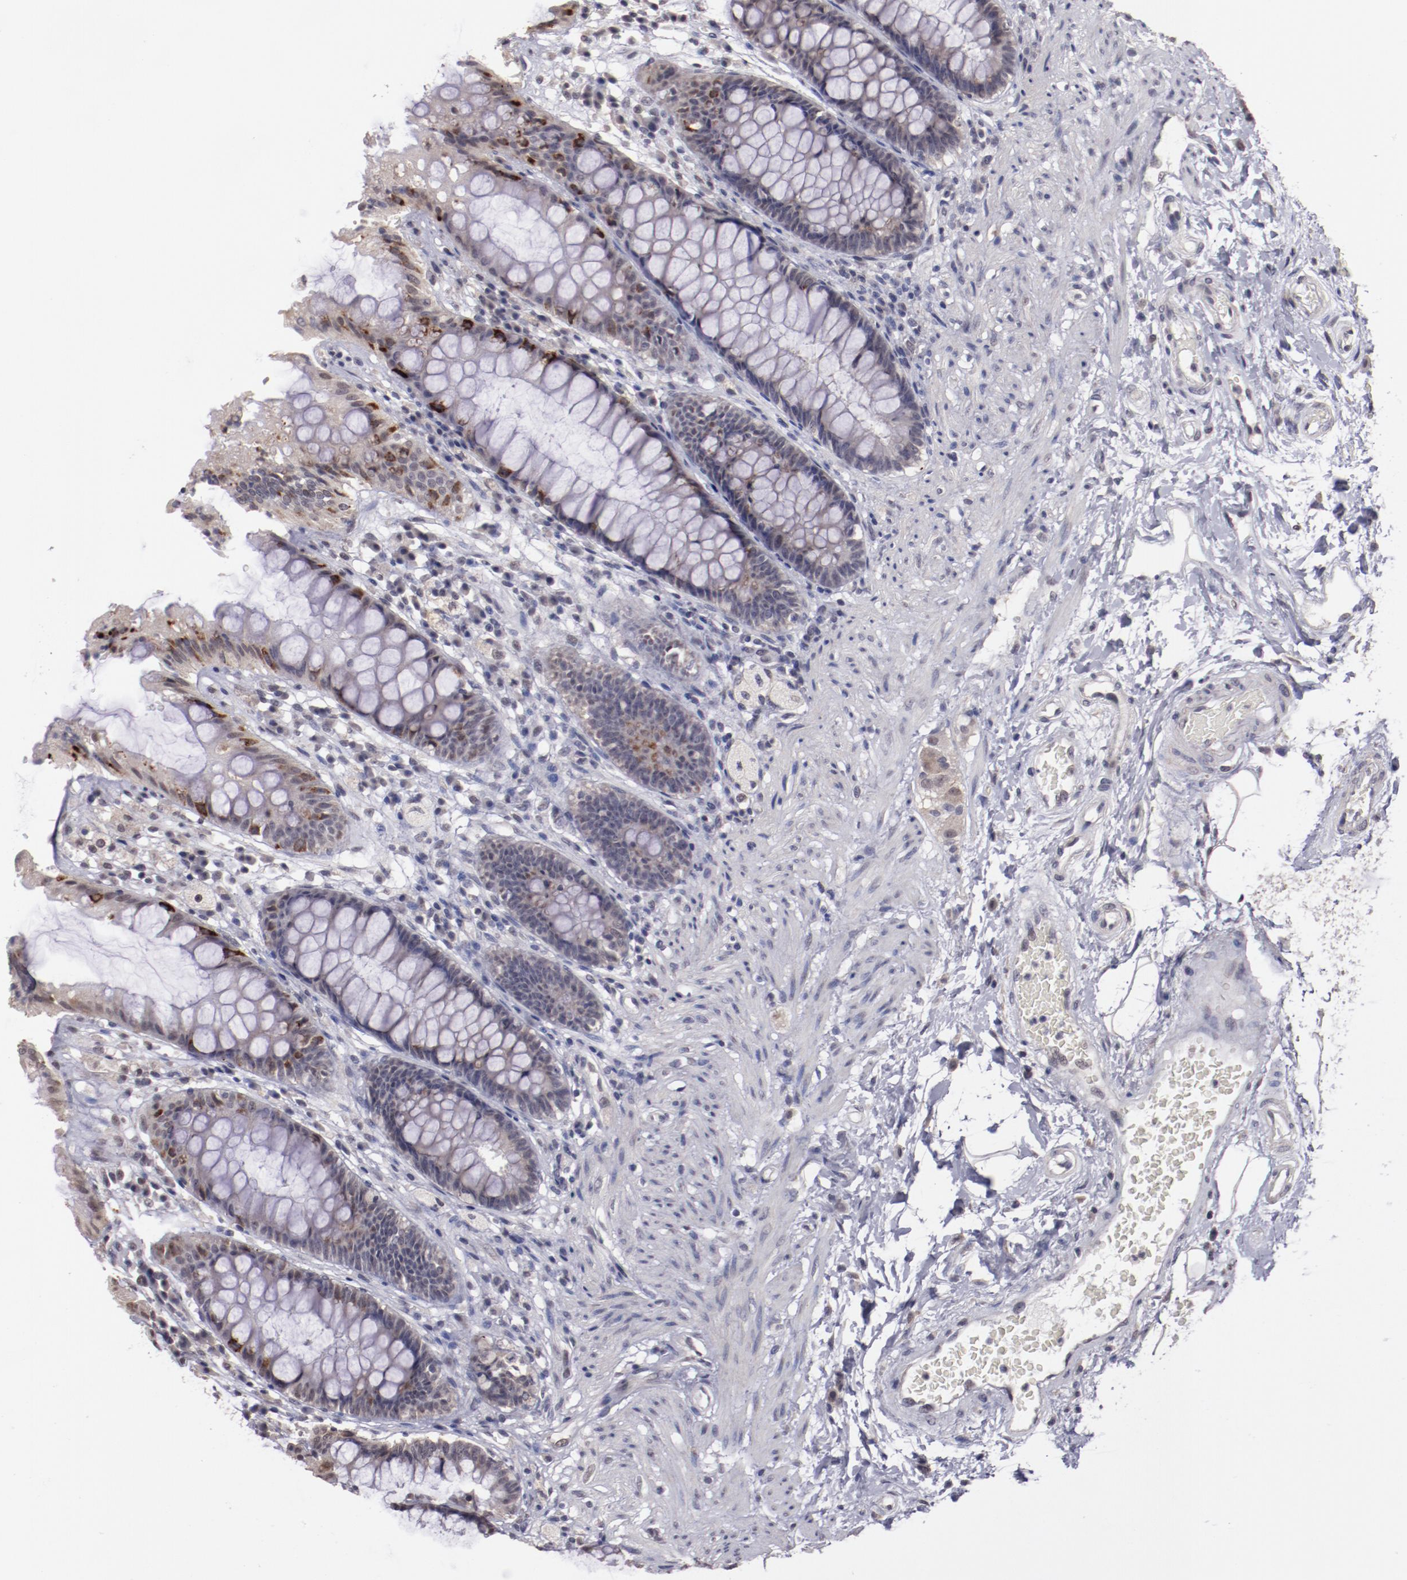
{"staining": {"intensity": "strong", "quantity": "<25%", "location": "cytoplasmic/membranous"}, "tissue": "rectum", "cell_type": "Glandular cells", "image_type": "normal", "snomed": [{"axis": "morphology", "description": "Normal tissue, NOS"}, {"axis": "topography", "description": "Rectum"}], "caption": "A brown stain shows strong cytoplasmic/membranous positivity of a protein in glandular cells of unremarkable rectum. Nuclei are stained in blue.", "gene": "NRXN3", "patient": {"sex": "female", "age": 46}}